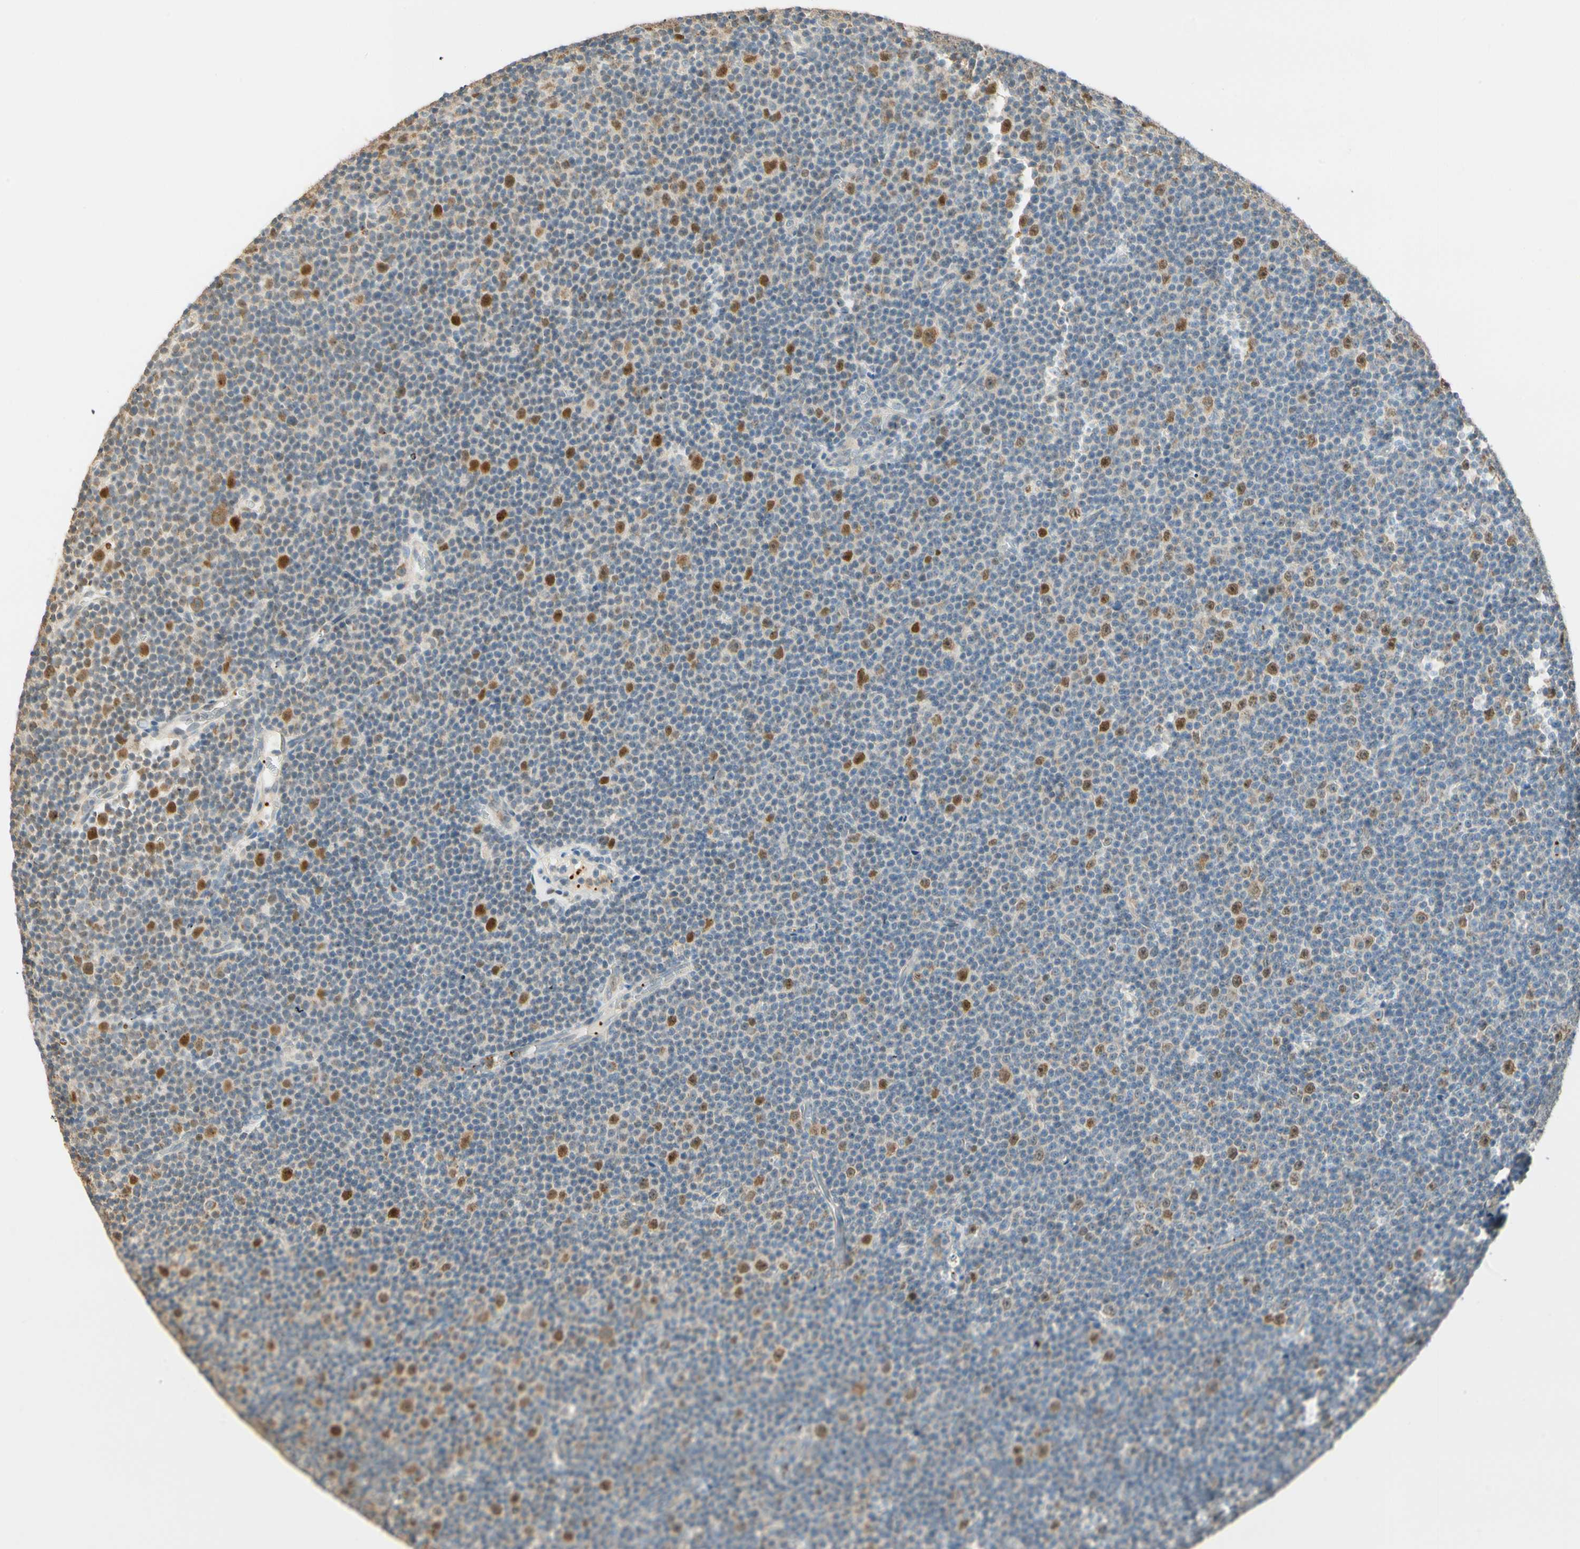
{"staining": {"intensity": "strong", "quantity": "25%-75%", "location": "nuclear"}, "tissue": "lymphoma", "cell_type": "Tumor cells", "image_type": "cancer", "snomed": [{"axis": "morphology", "description": "Malignant lymphoma, non-Hodgkin's type, Low grade"}, {"axis": "topography", "description": "Lymph node"}], "caption": "Low-grade malignant lymphoma, non-Hodgkin's type stained with a brown dye reveals strong nuclear positive expression in approximately 25%-75% of tumor cells.", "gene": "RAD18", "patient": {"sex": "female", "age": 67}}